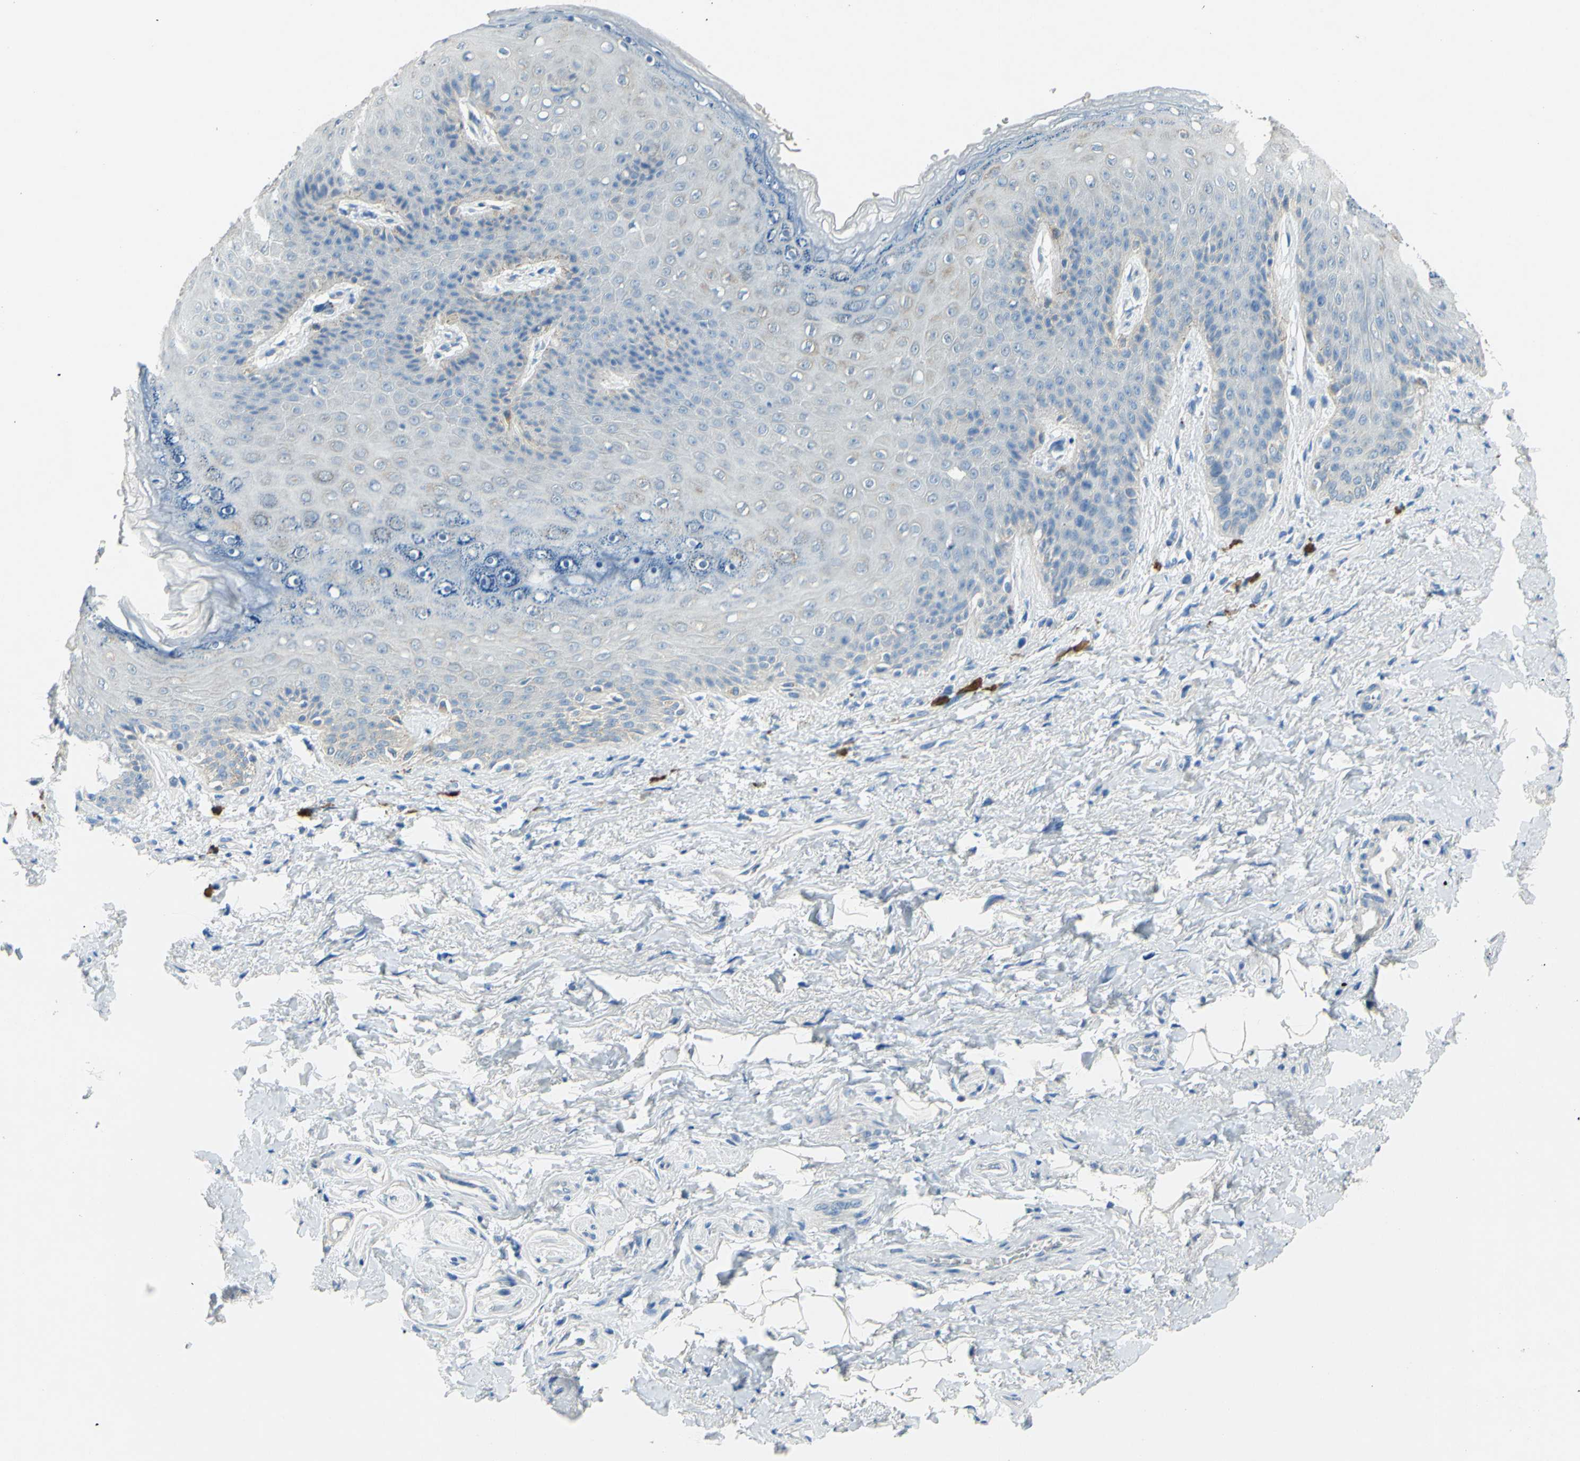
{"staining": {"intensity": "weak", "quantity": "<25%", "location": "cytoplasmic/membranous"}, "tissue": "skin", "cell_type": "Epidermal cells", "image_type": "normal", "snomed": [{"axis": "morphology", "description": "Normal tissue, NOS"}, {"axis": "topography", "description": "Anal"}], "caption": "Immunohistochemistry (IHC) of unremarkable human skin reveals no expression in epidermal cells.", "gene": "CDH10", "patient": {"sex": "female", "age": 46}}